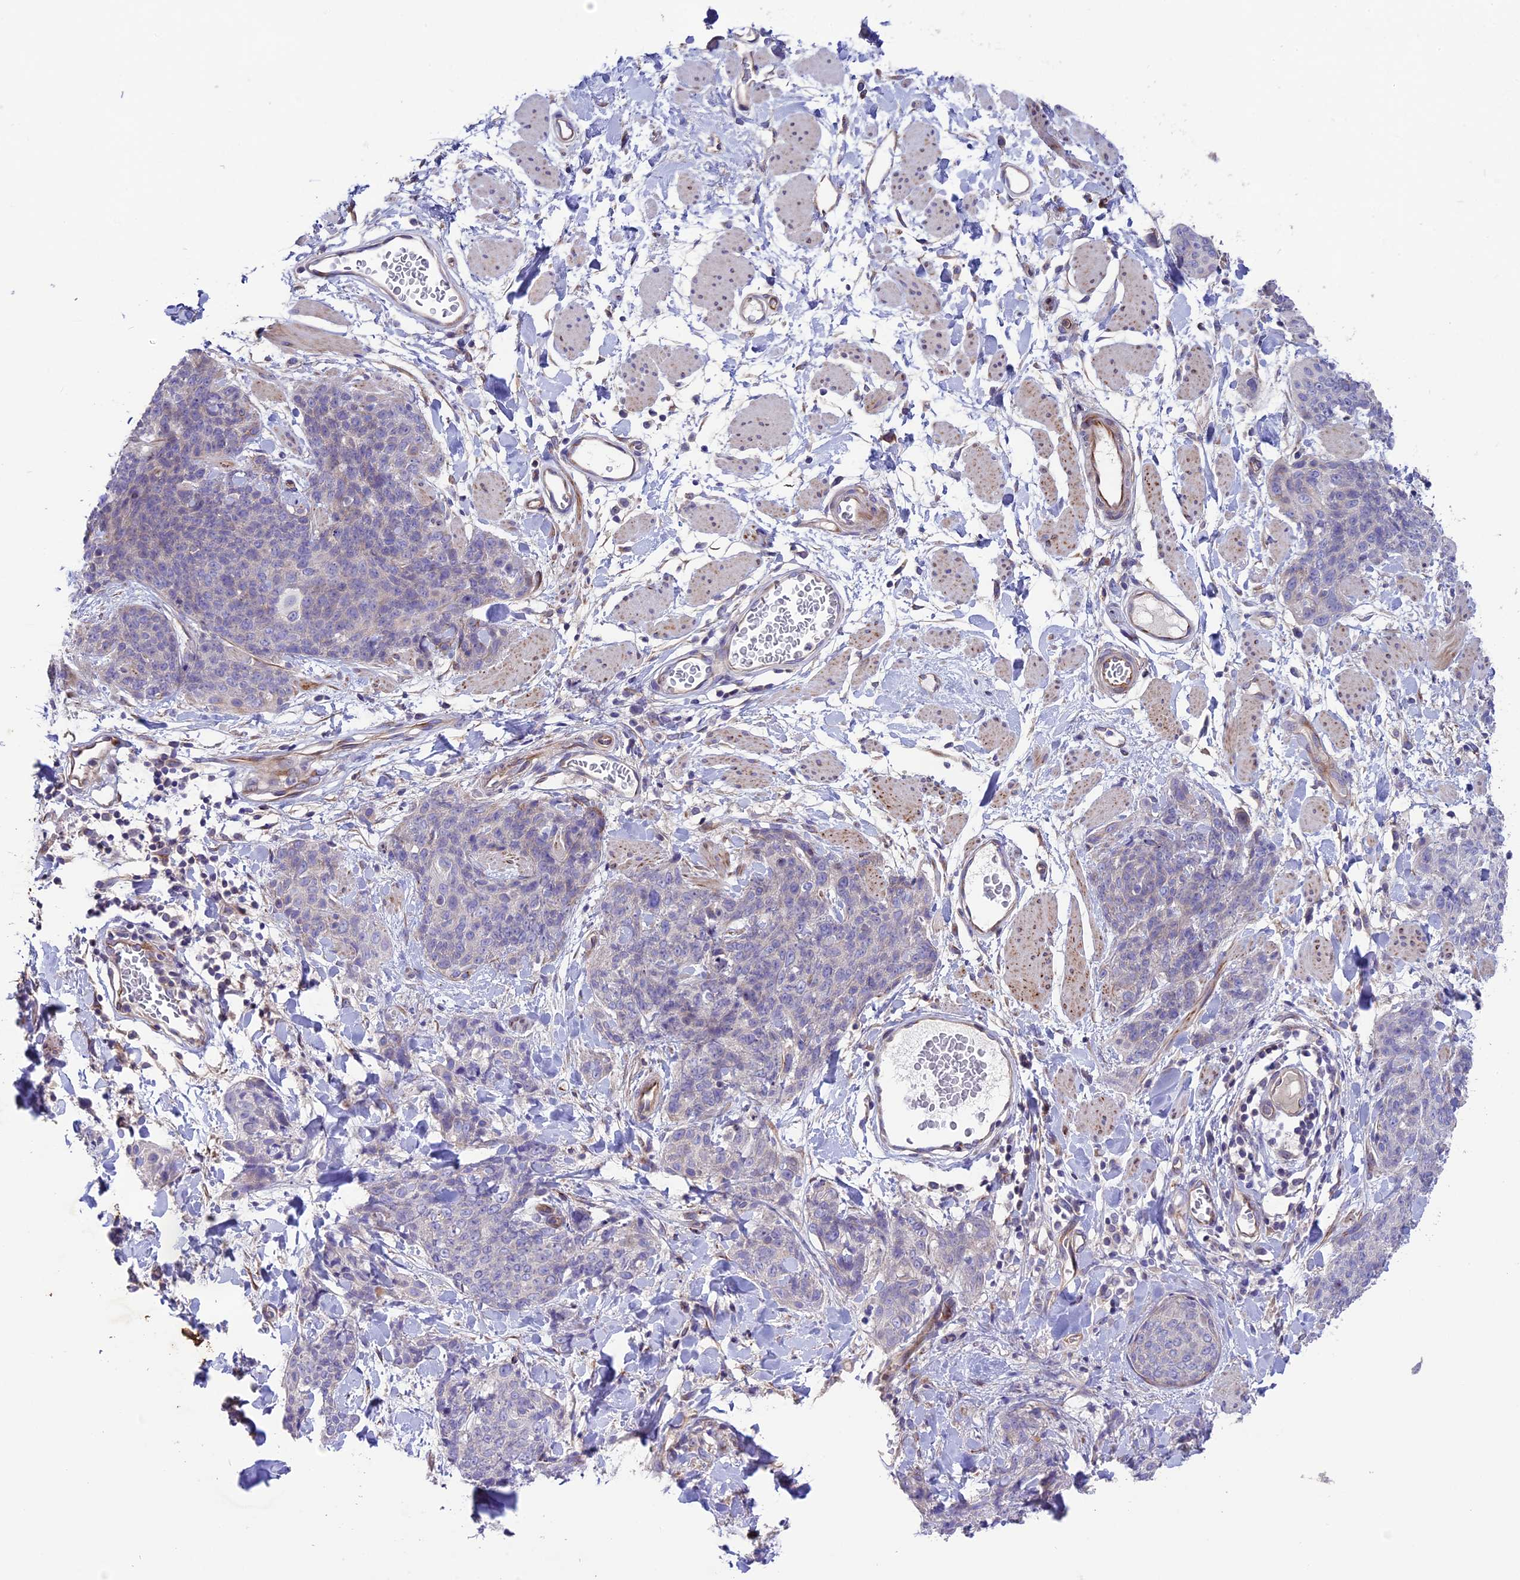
{"staining": {"intensity": "negative", "quantity": "none", "location": "none"}, "tissue": "skin cancer", "cell_type": "Tumor cells", "image_type": "cancer", "snomed": [{"axis": "morphology", "description": "Squamous cell carcinoma, NOS"}, {"axis": "topography", "description": "Skin"}, {"axis": "topography", "description": "Vulva"}], "caption": "DAB immunohistochemical staining of human skin squamous cell carcinoma displays no significant positivity in tumor cells.", "gene": "CD99L2", "patient": {"sex": "female", "age": 85}}